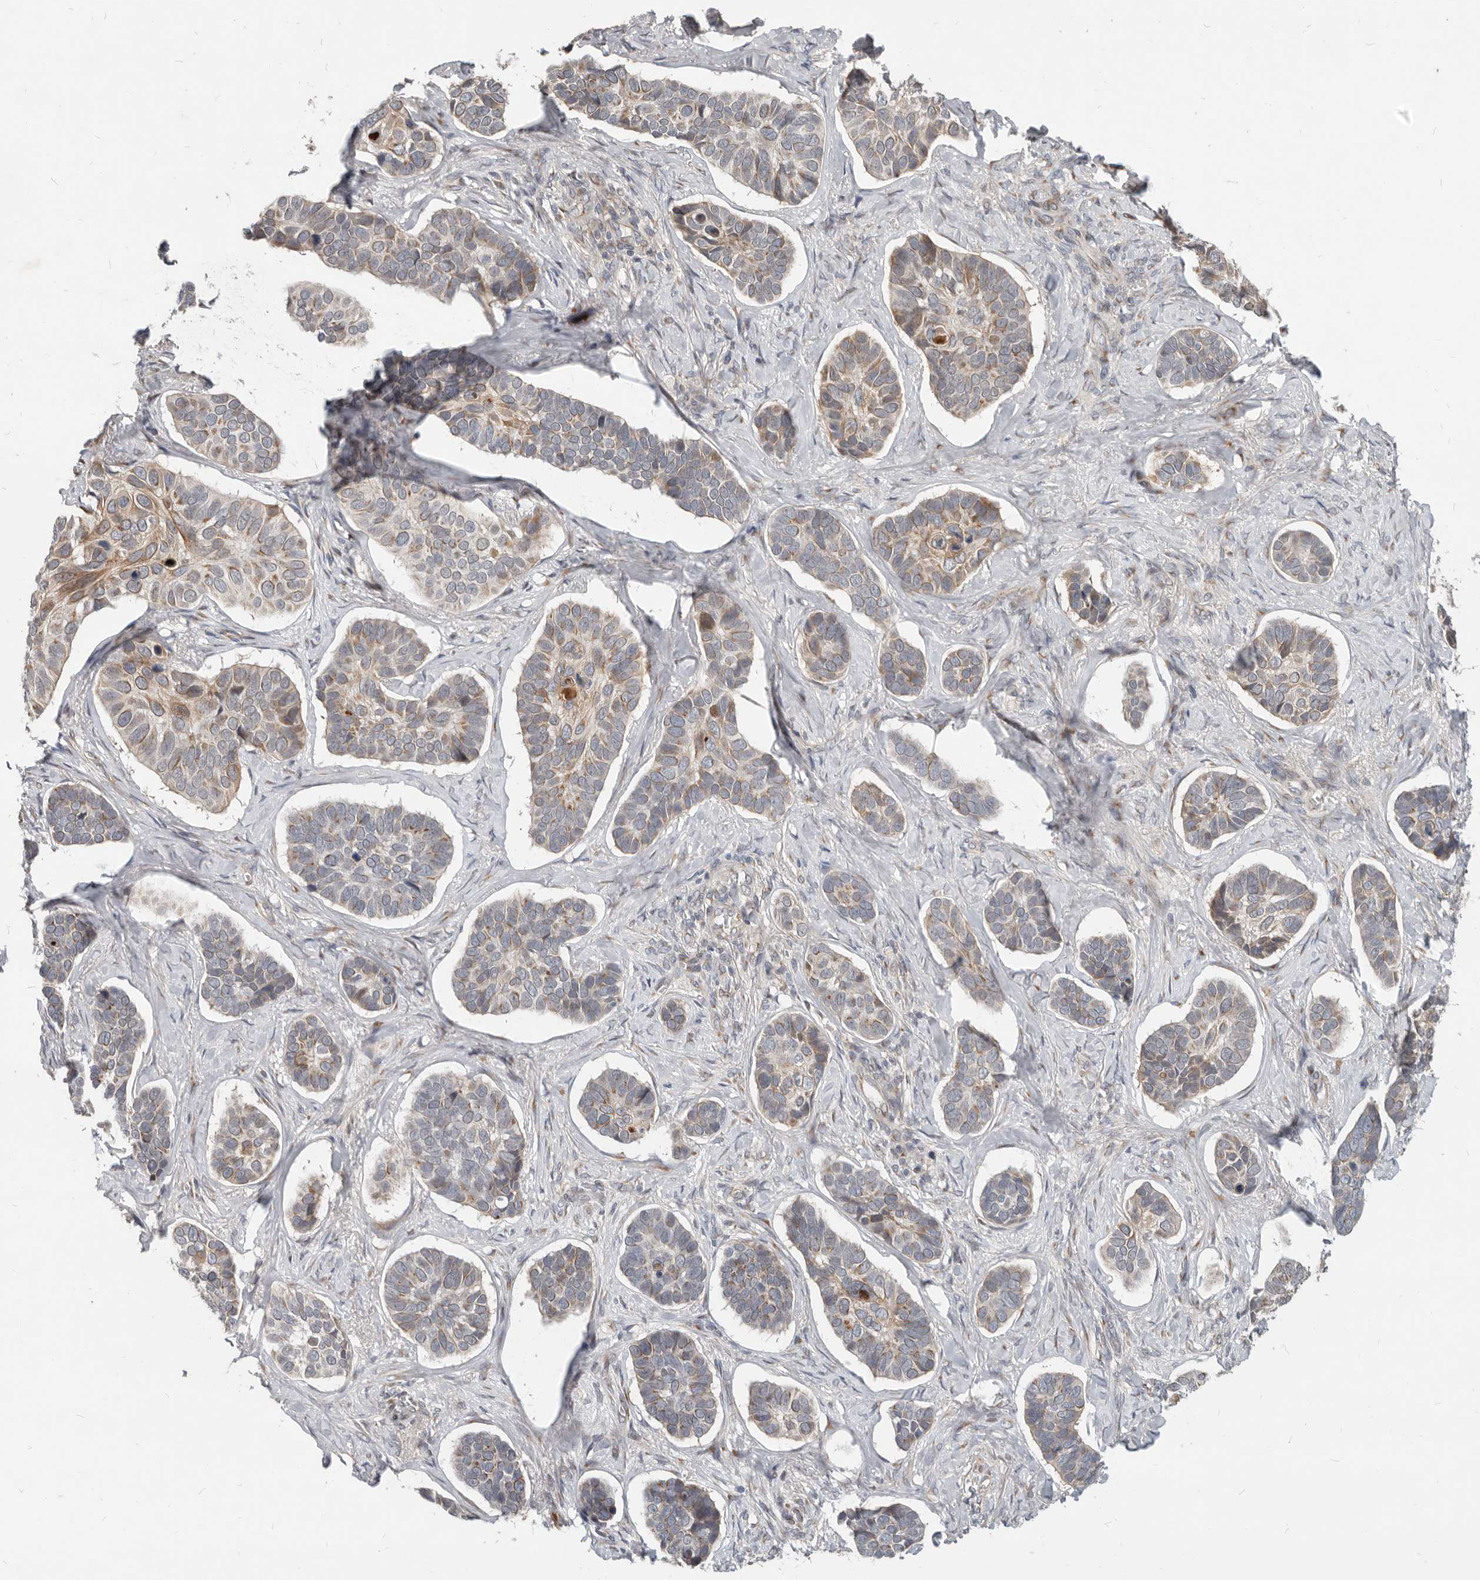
{"staining": {"intensity": "weak", "quantity": "25%-75%", "location": "cytoplasmic/membranous"}, "tissue": "skin cancer", "cell_type": "Tumor cells", "image_type": "cancer", "snomed": [{"axis": "morphology", "description": "Basal cell carcinoma"}, {"axis": "topography", "description": "Skin"}], "caption": "Immunohistochemical staining of human skin cancer (basal cell carcinoma) displays low levels of weak cytoplasmic/membranous protein staining in approximately 25%-75% of tumor cells. (Stains: DAB (3,3'-diaminobenzidine) in brown, nuclei in blue, Microscopy: brightfield microscopy at high magnification).", "gene": "NPY4R", "patient": {"sex": "male", "age": 62}}